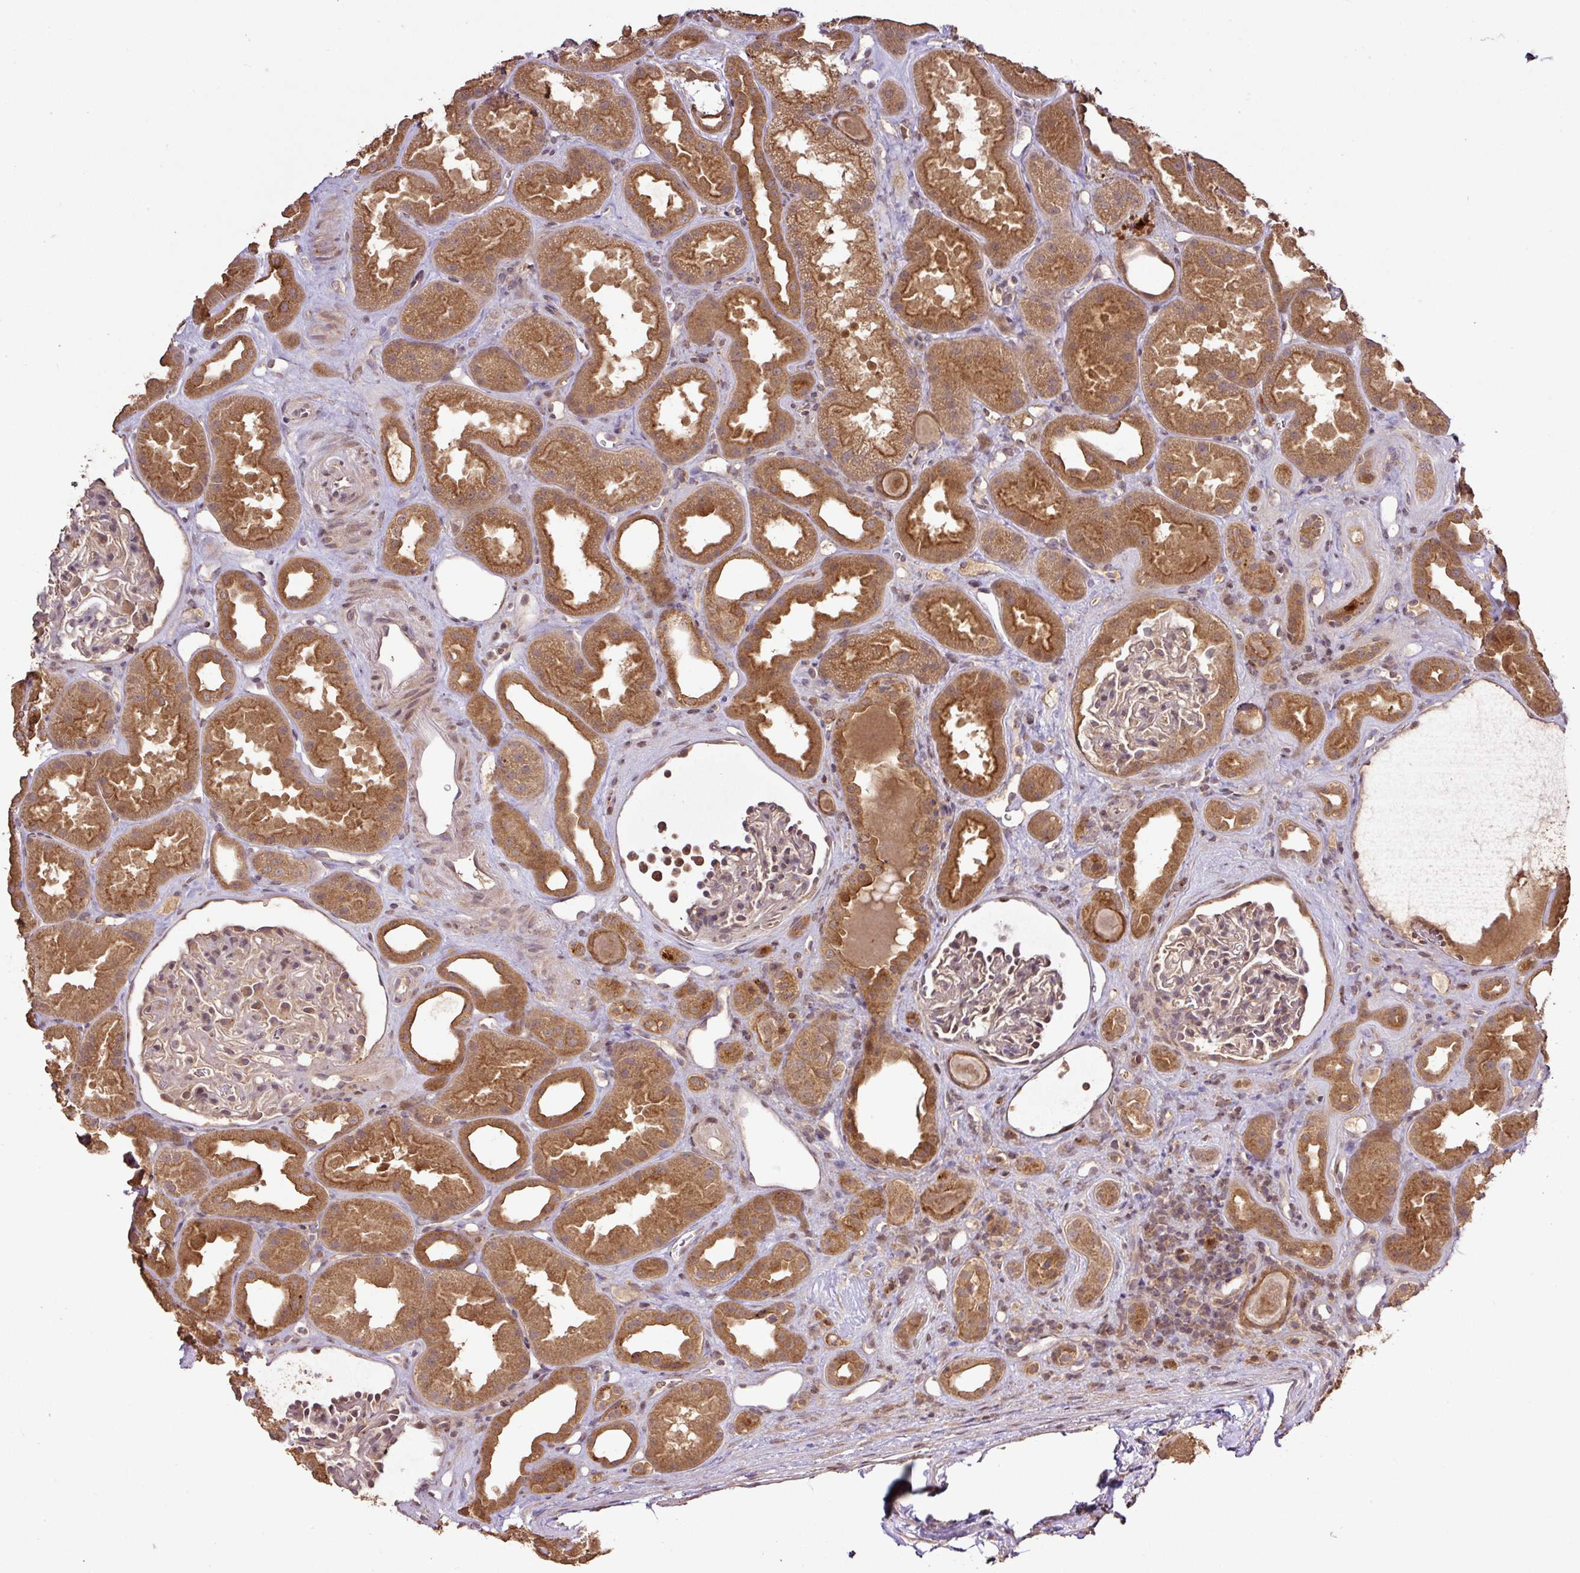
{"staining": {"intensity": "weak", "quantity": "<25%", "location": "cytoplasmic/membranous"}, "tissue": "kidney", "cell_type": "Cells in glomeruli", "image_type": "normal", "snomed": [{"axis": "morphology", "description": "Normal tissue, NOS"}, {"axis": "topography", "description": "Kidney"}], "caption": "Cells in glomeruli show no significant protein expression in unremarkable kidney. (DAB IHC visualized using brightfield microscopy, high magnification).", "gene": "FAIM", "patient": {"sex": "male", "age": 61}}